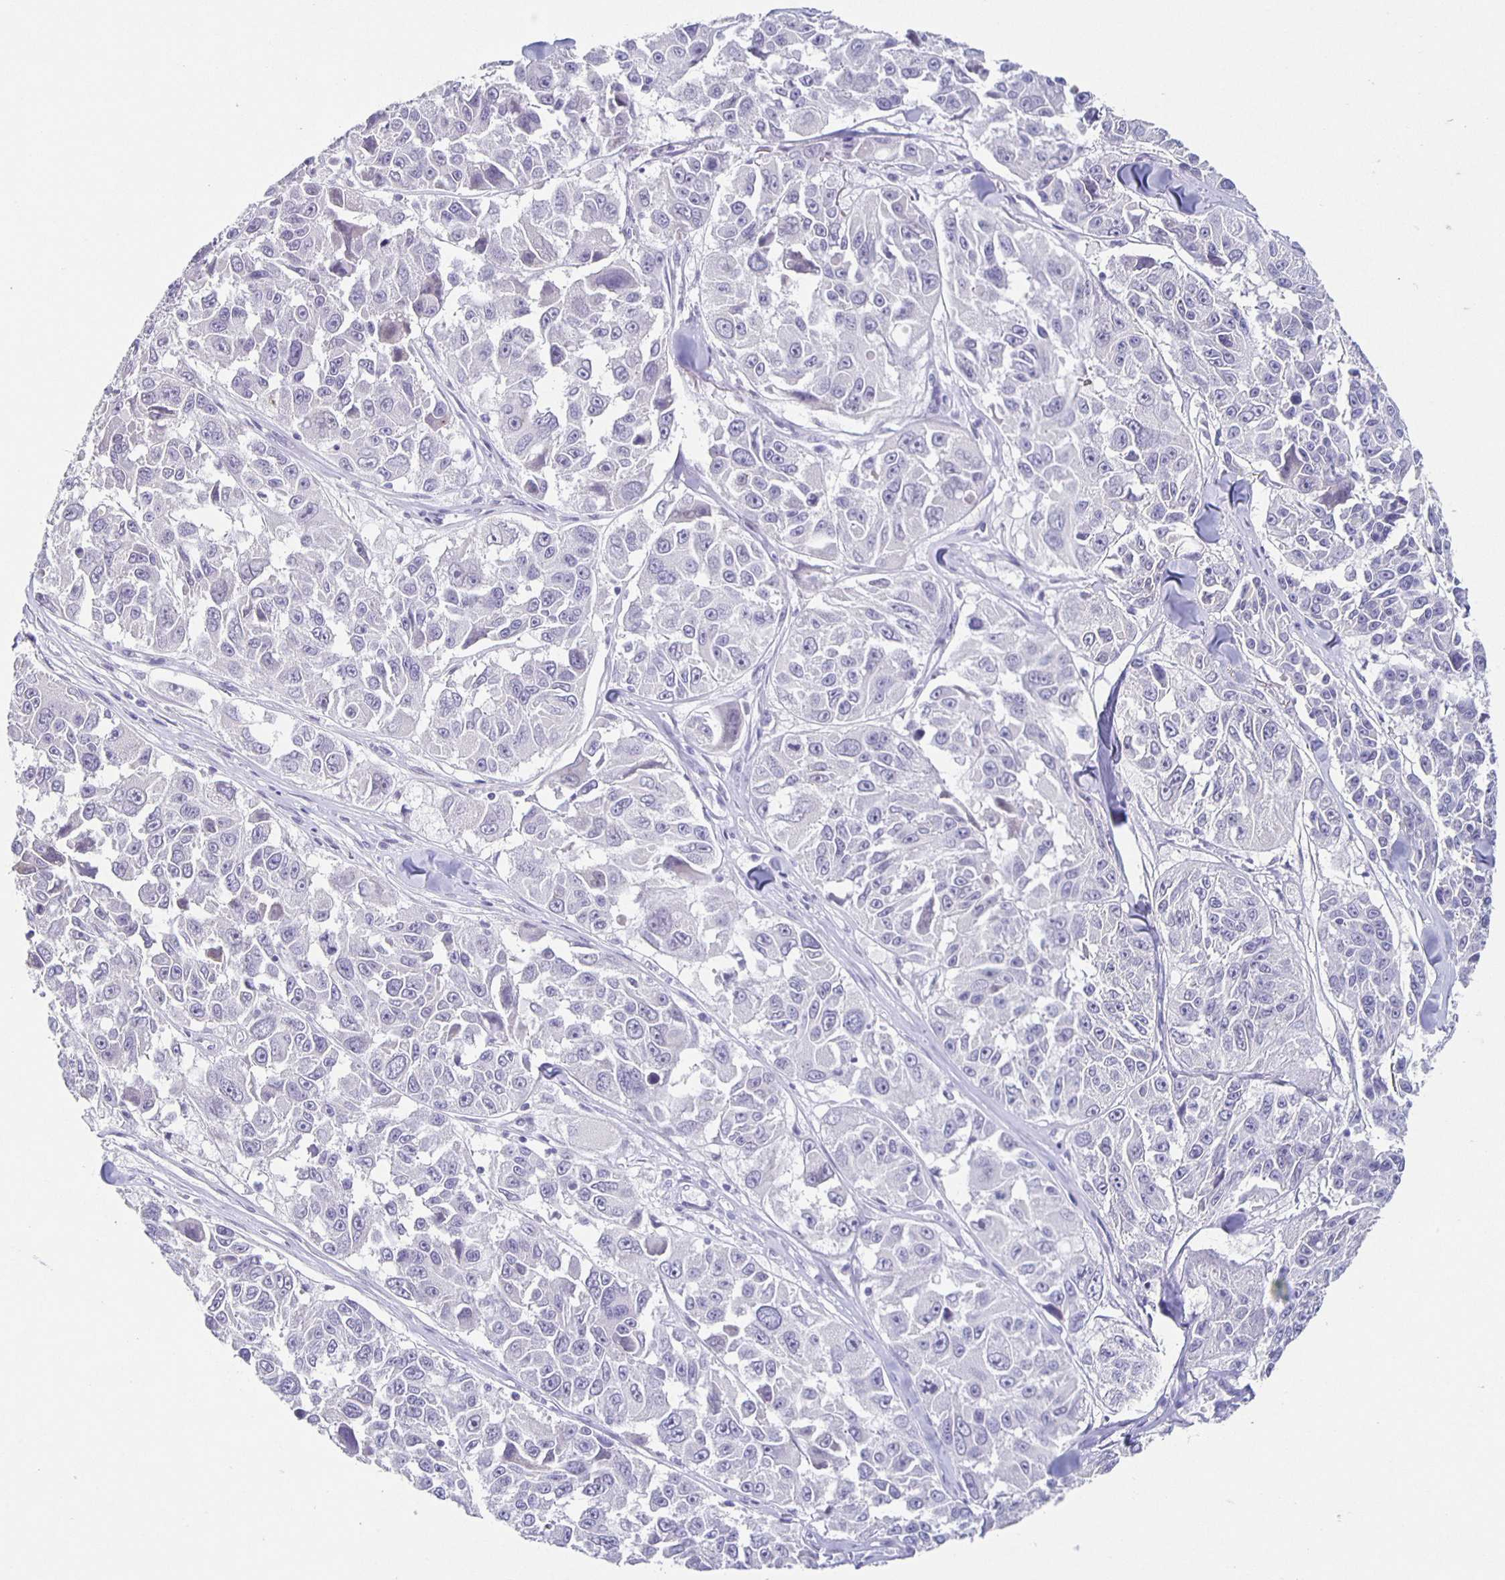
{"staining": {"intensity": "negative", "quantity": "none", "location": "none"}, "tissue": "melanoma", "cell_type": "Tumor cells", "image_type": "cancer", "snomed": [{"axis": "morphology", "description": "Malignant melanoma, NOS"}, {"axis": "topography", "description": "Skin"}], "caption": "The immunohistochemistry (IHC) micrograph has no significant positivity in tumor cells of melanoma tissue. (Stains: DAB (3,3'-diaminobenzidine) IHC with hematoxylin counter stain, Microscopy: brightfield microscopy at high magnification).", "gene": "CARNS1", "patient": {"sex": "female", "age": 66}}